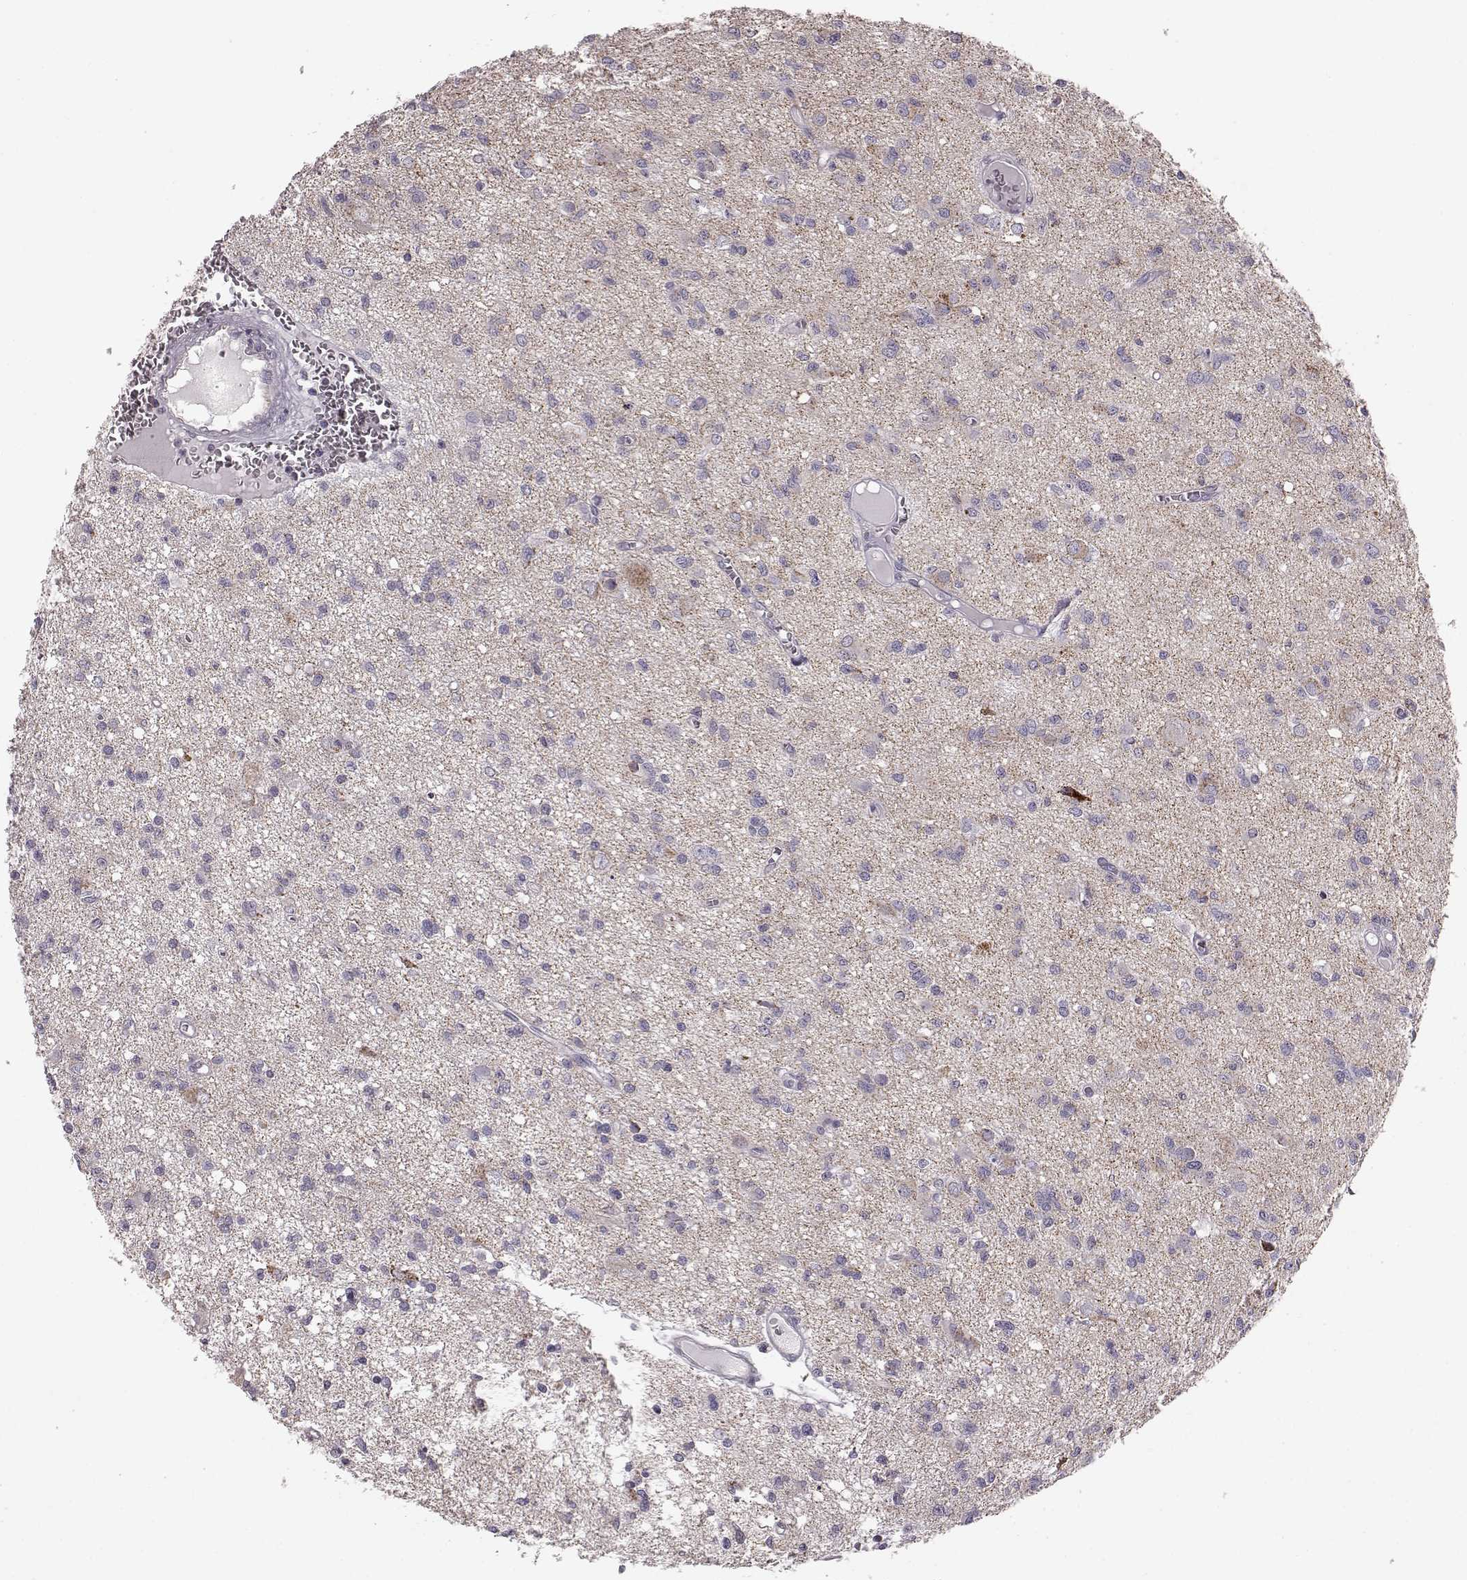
{"staining": {"intensity": "negative", "quantity": "none", "location": "none"}, "tissue": "glioma", "cell_type": "Tumor cells", "image_type": "cancer", "snomed": [{"axis": "morphology", "description": "Glioma, malignant, Low grade"}, {"axis": "topography", "description": "Brain"}], "caption": "There is no significant positivity in tumor cells of malignant low-grade glioma.", "gene": "ATP5MF", "patient": {"sex": "male", "age": 64}}